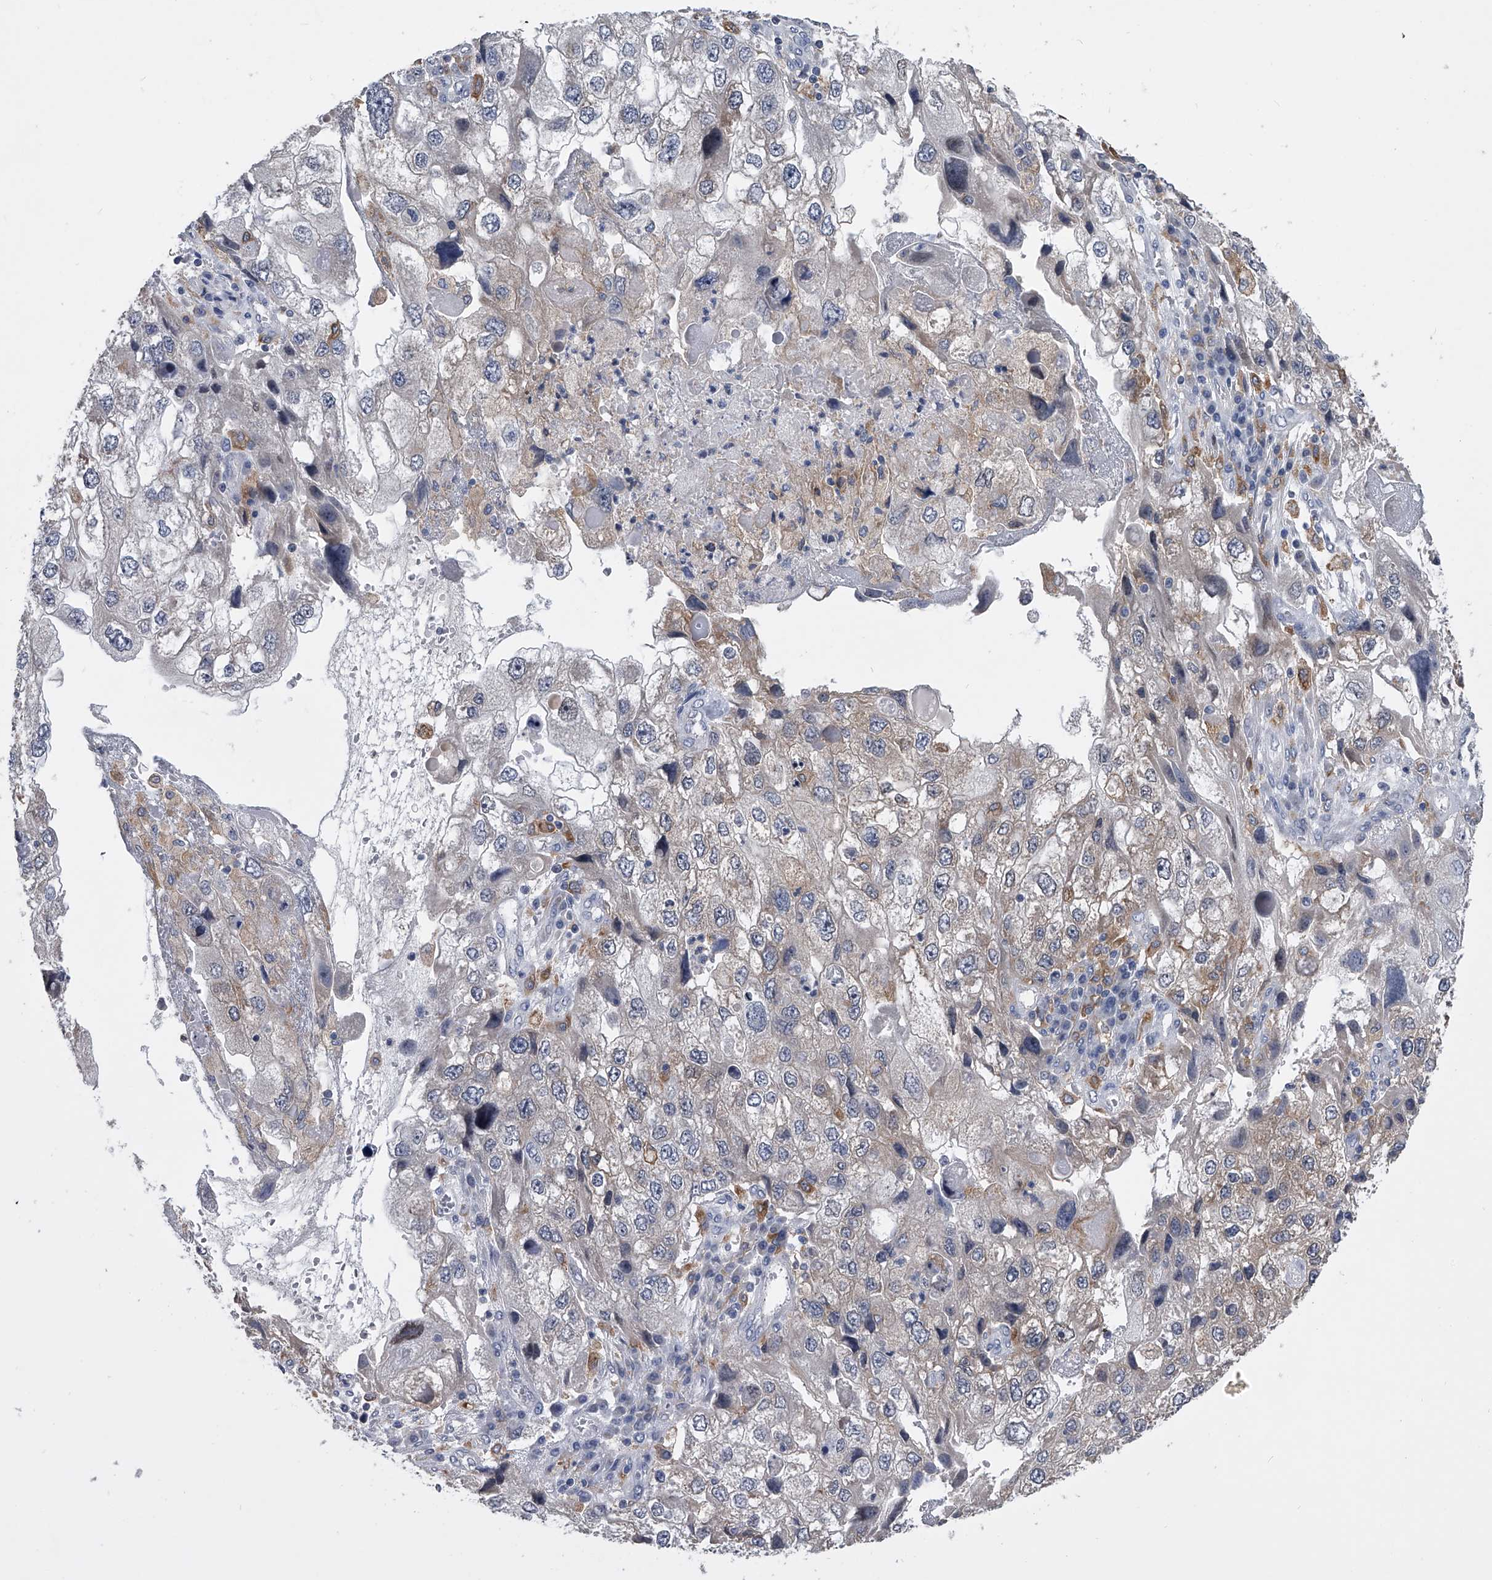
{"staining": {"intensity": "negative", "quantity": "none", "location": "none"}, "tissue": "endometrial cancer", "cell_type": "Tumor cells", "image_type": "cancer", "snomed": [{"axis": "morphology", "description": "Adenocarcinoma, NOS"}, {"axis": "topography", "description": "Endometrium"}], "caption": "IHC photomicrograph of human endometrial adenocarcinoma stained for a protein (brown), which reveals no positivity in tumor cells.", "gene": "MAP4K3", "patient": {"sex": "female", "age": 49}}